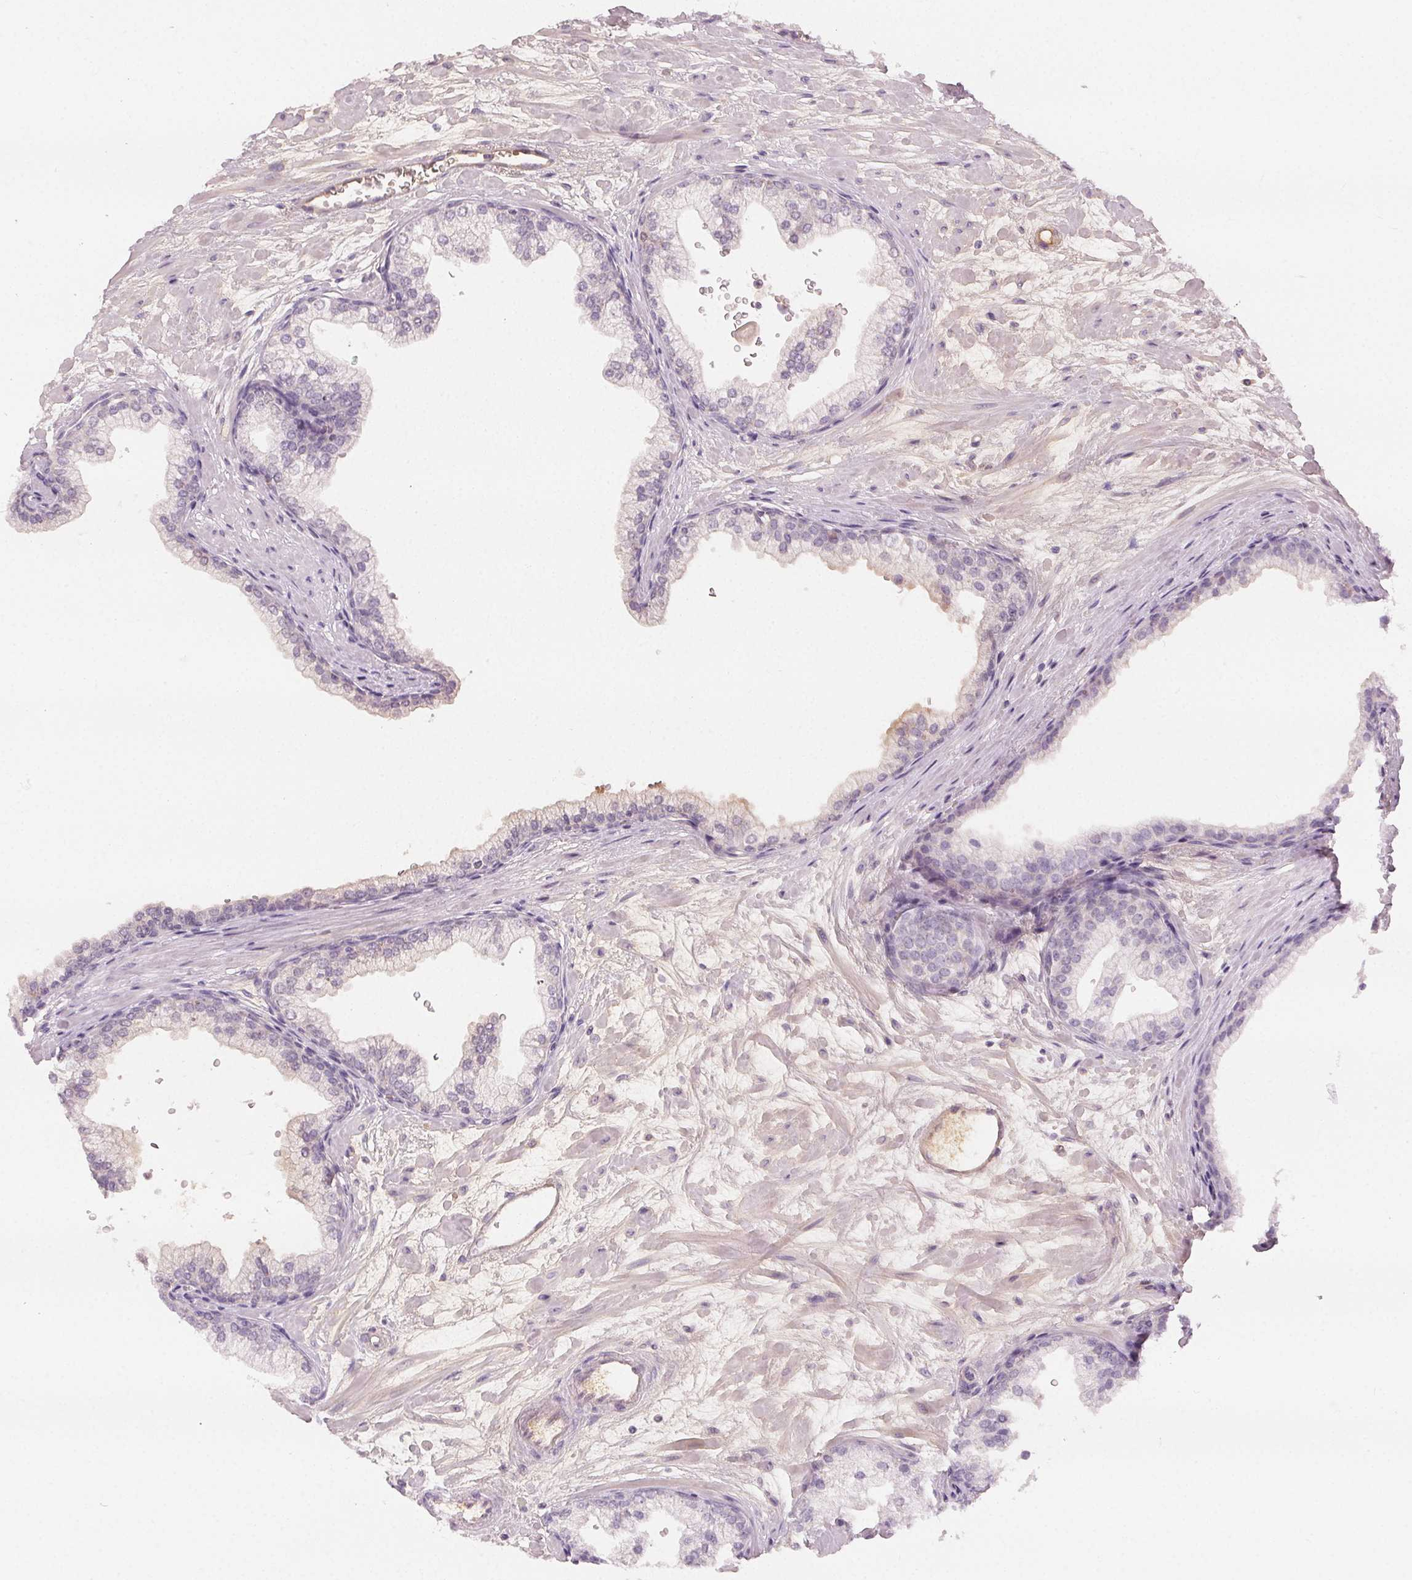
{"staining": {"intensity": "negative", "quantity": "none", "location": "none"}, "tissue": "prostate", "cell_type": "Glandular cells", "image_type": "normal", "snomed": [{"axis": "morphology", "description": "Normal tissue, NOS"}, {"axis": "topography", "description": "Prostate"}, {"axis": "topography", "description": "Peripheral nerve tissue"}], "caption": "A high-resolution photomicrograph shows IHC staining of normal prostate, which reveals no significant staining in glandular cells.", "gene": "AFM", "patient": {"sex": "male", "age": 61}}